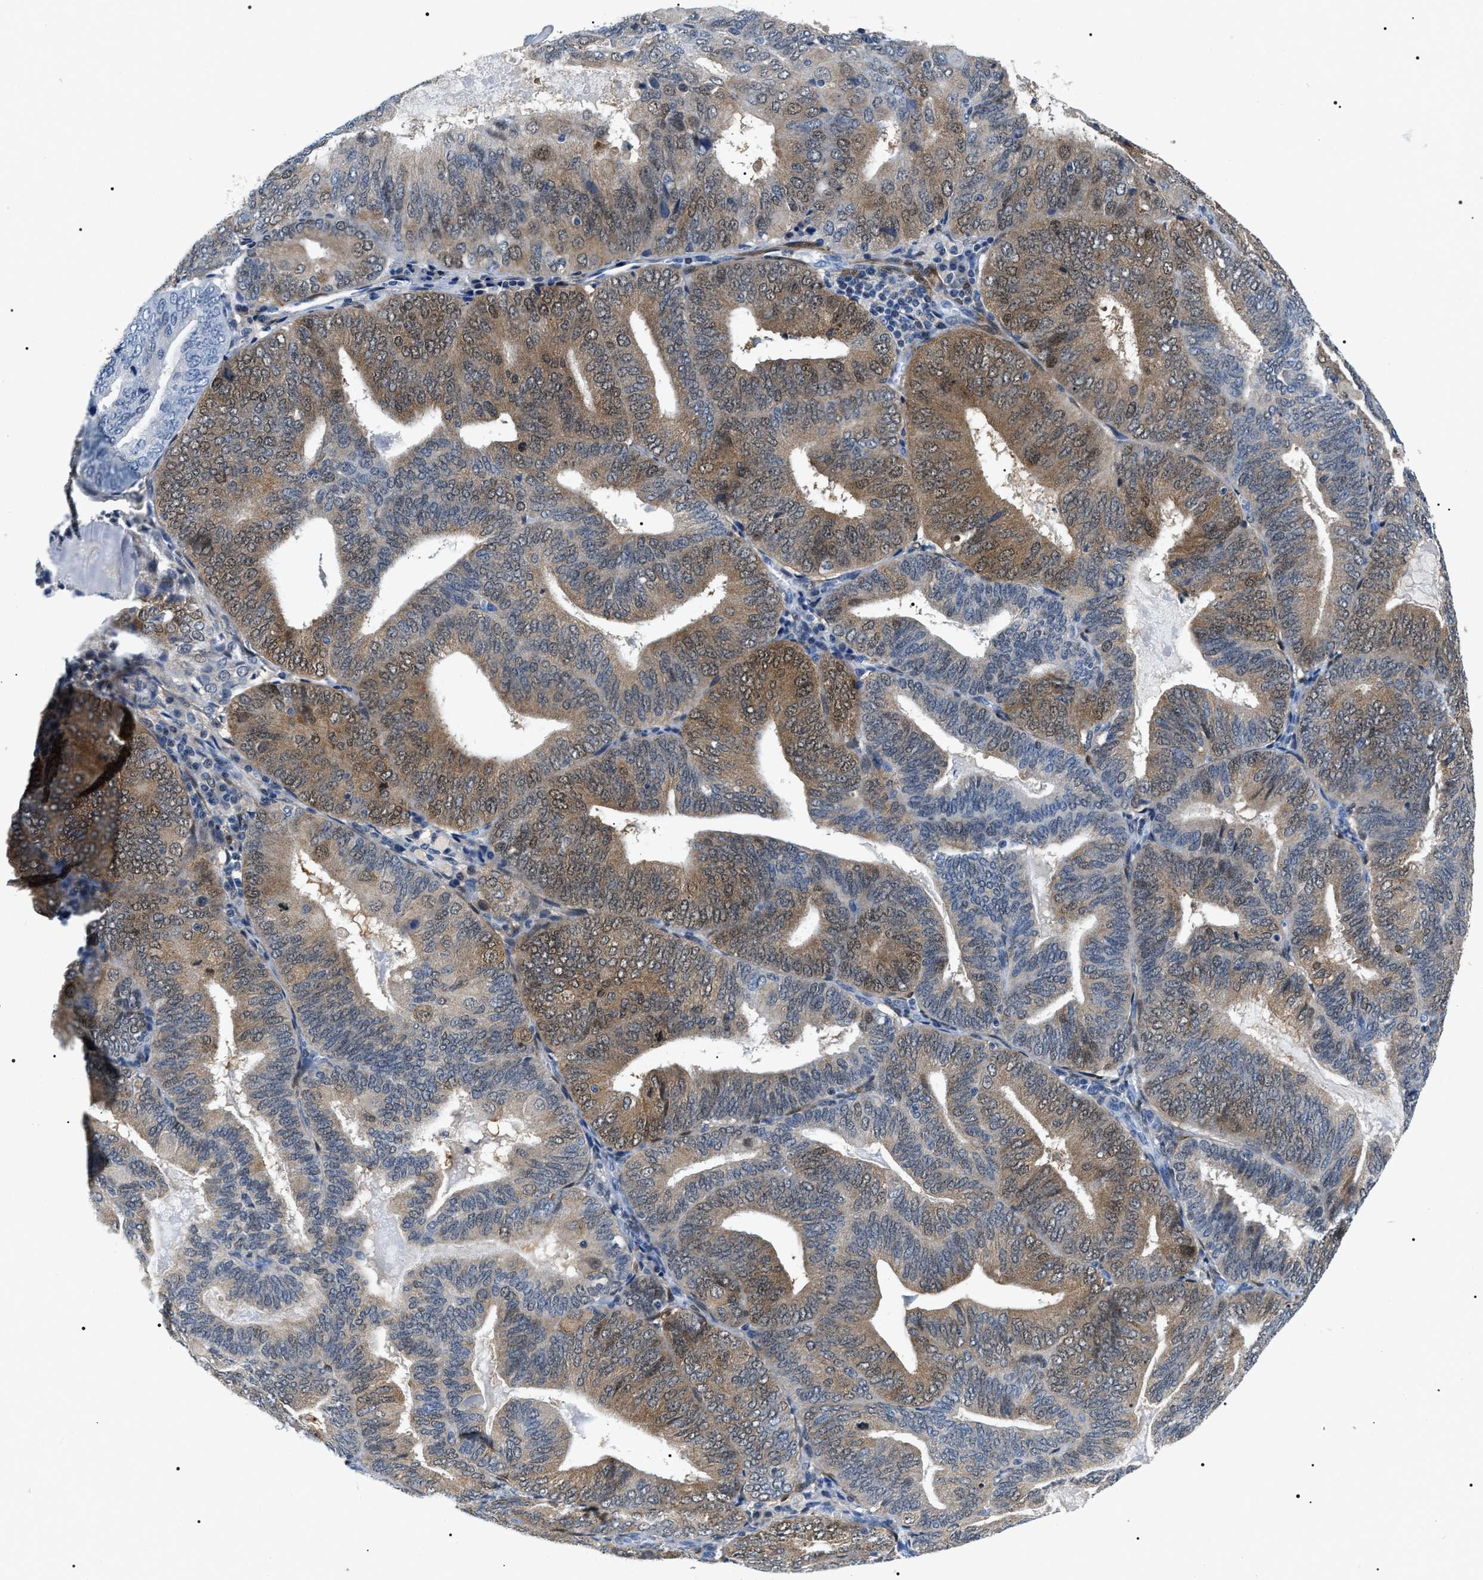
{"staining": {"intensity": "moderate", "quantity": "25%-75%", "location": "cytoplasmic/membranous,nuclear"}, "tissue": "endometrial cancer", "cell_type": "Tumor cells", "image_type": "cancer", "snomed": [{"axis": "morphology", "description": "Adenocarcinoma, NOS"}, {"axis": "topography", "description": "Endometrium"}], "caption": "A high-resolution image shows immunohistochemistry (IHC) staining of endometrial adenocarcinoma, which shows moderate cytoplasmic/membranous and nuclear expression in about 25%-75% of tumor cells.", "gene": "BAG2", "patient": {"sex": "female", "age": 81}}